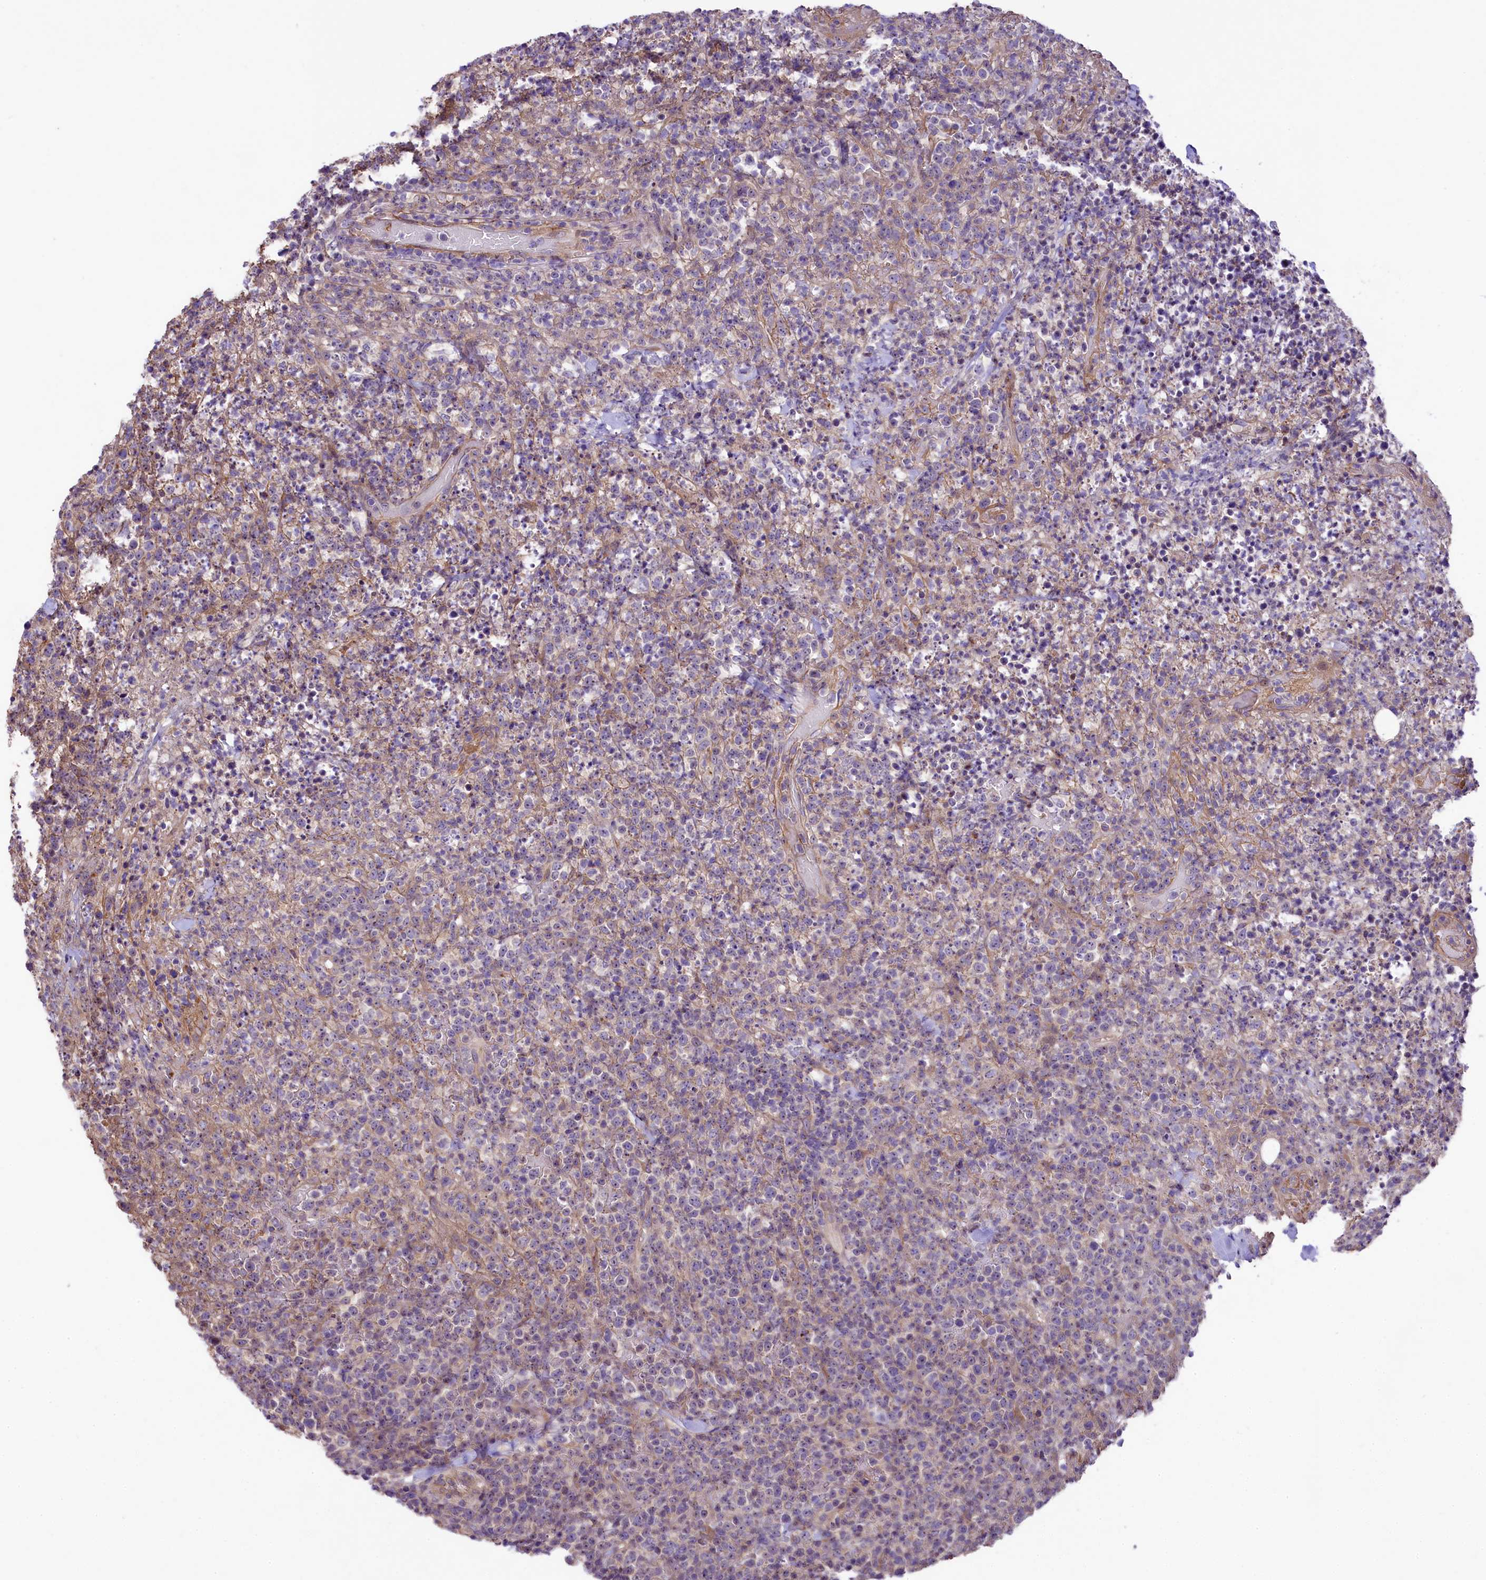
{"staining": {"intensity": "negative", "quantity": "none", "location": "none"}, "tissue": "lymphoma", "cell_type": "Tumor cells", "image_type": "cancer", "snomed": [{"axis": "morphology", "description": "Malignant lymphoma, non-Hodgkin's type, High grade"}, {"axis": "topography", "description": "Colon"}], "caption": "Lymphoma stained for a protein using immunohistochemistry shows no positivity tumor cells.", "gene": "UBXN6", "patient": {"sex": "female", "age": 53}}